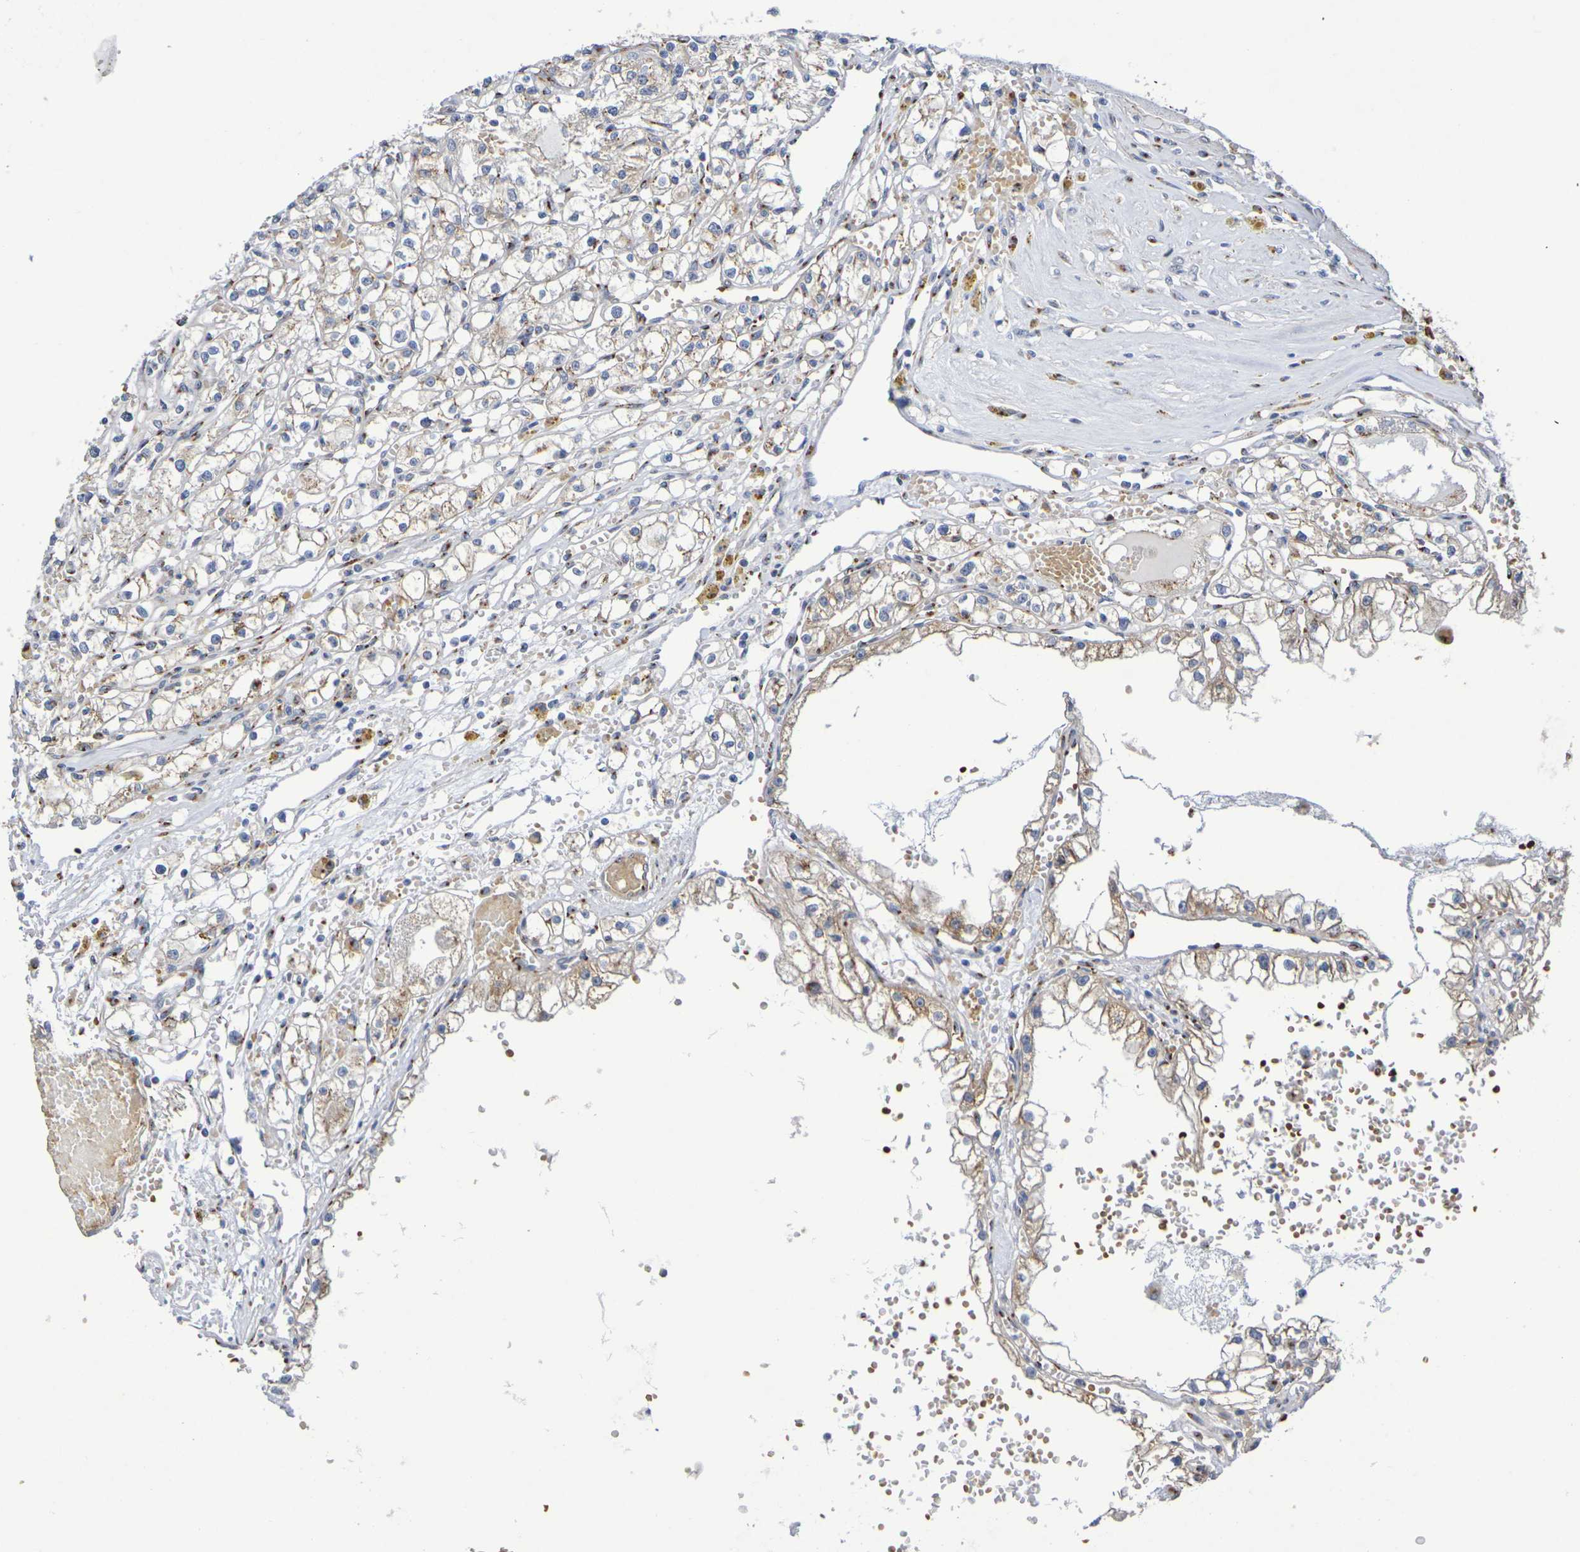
{"staining": {"intensity": "moderate", "quantity": "25%-75%", "location": "cytoplasmic/membranous"}, "tissue": "renal cancer", "cell_type": "Tumor cells", "image_type": "cancer", "snomed": [{"axis": "morphology", "description": "Adenocarcinoma, NOS"}, {"axis": "topography", "description": "Kidney"}], "caption": "Immunohistochemical staining of human renal adenocarcinoma exhibits medium levels of moderate cytoplasmic/membranous expression in approximately 25%-75% of tumor cells. (Brightfield microscopy of DAB IHC at high magnification).", "gene": "DCP2", "patient": {"sex": "male", "age": 56}}